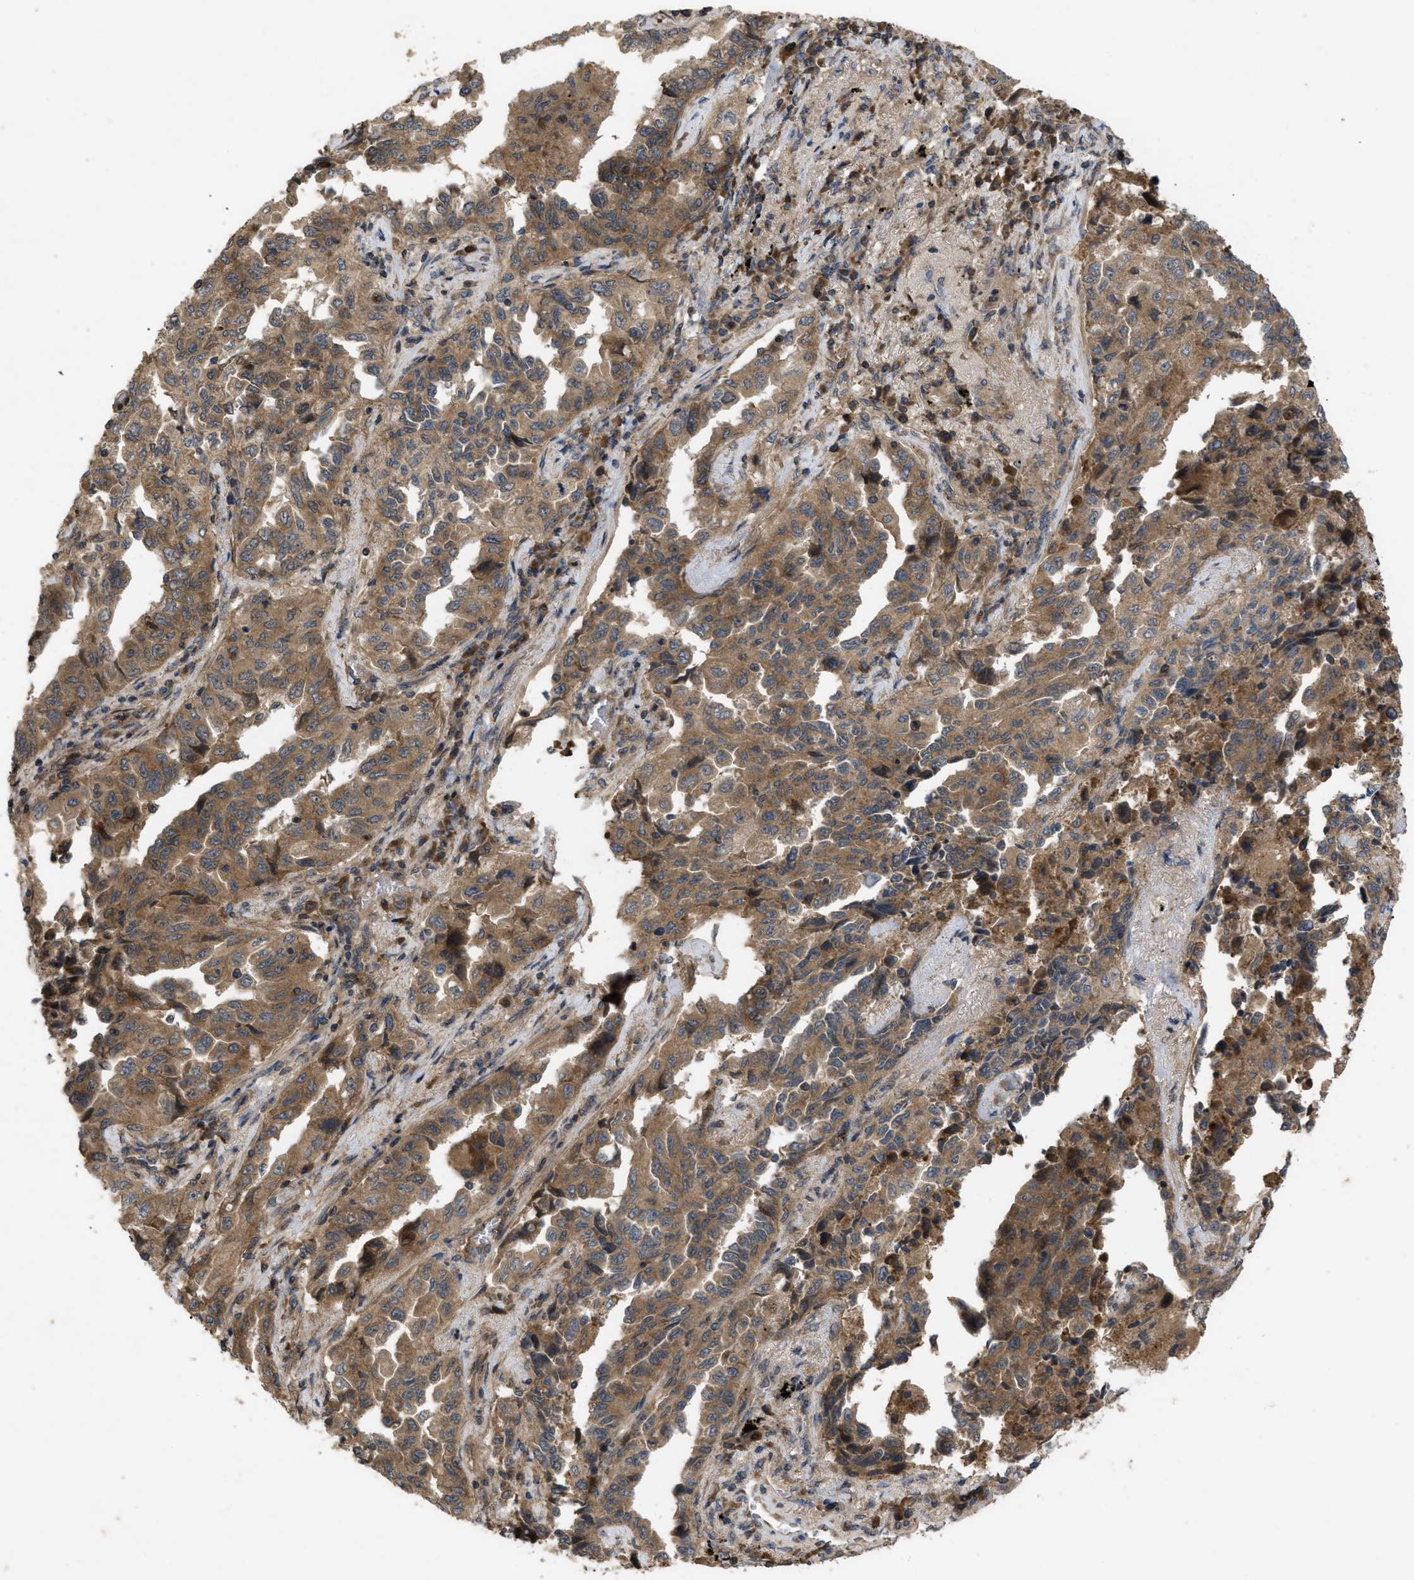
{"staining": {"intensity": "moderate", "quantity": ">75%", "location": "cytoplasmic/membranous"}, "tissue": "lung cancer", "cell_type": "Tumor cells", "image_type": "cancer", "snomed": [{"axis": "morphology", "description": "Adenocarcinoma, NOS"}, {"axis": "topography", "description": "Lung"}], "caption": "Immunohistochemical staining of lung cancer (adenocarcinoma) reveals medium levels of moderate cytoplasmic/membranous expression in approximately >75% of tumor cells.", "gene": "RAB2A", "patient": {"sex": "female", "age": 51}}